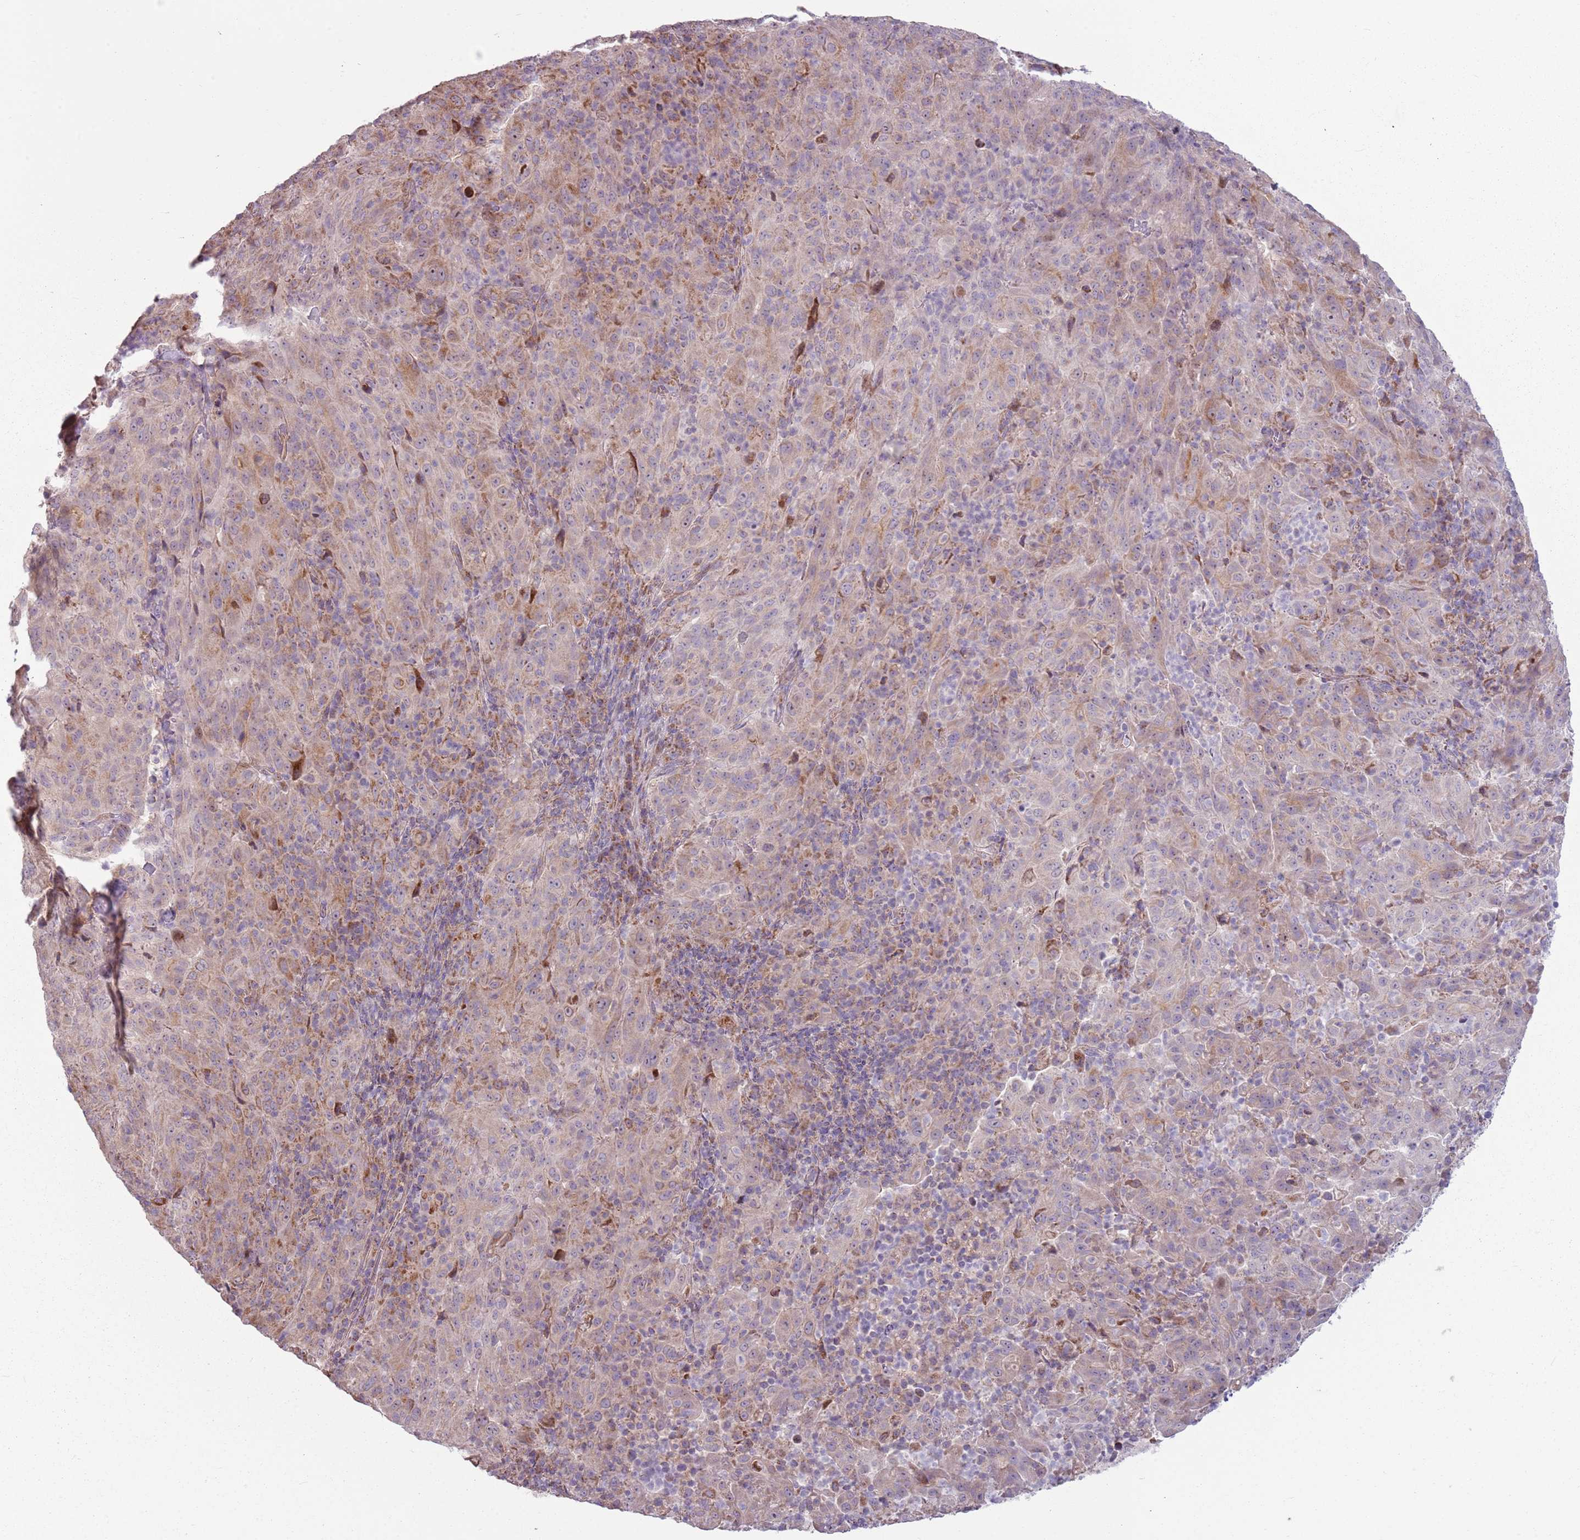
{"staining": {"intensity": "moderate", "quantity": ">75%", "location": "cytoplasmic/membranous"}, "tissue": "pancreatic cancer", "cell_type": "Tumor cells", "image_type": "cancer", "snomed": [{"axis": "morphology", "description": "Adenocarcinoma, NOS"}, {"axis": "topography", "description": "Pancreas"}], "caption": "Moderate cytoplasmic/membranous protein positivity is seen in approximately >75% of tumor cells in pancreatic cancer (adenocarcinoma). (Brightfield microscopy of DAB IHC at high magnification).", "gene": "ZNF530", "patient": {"sex": "male", "age": 63}}